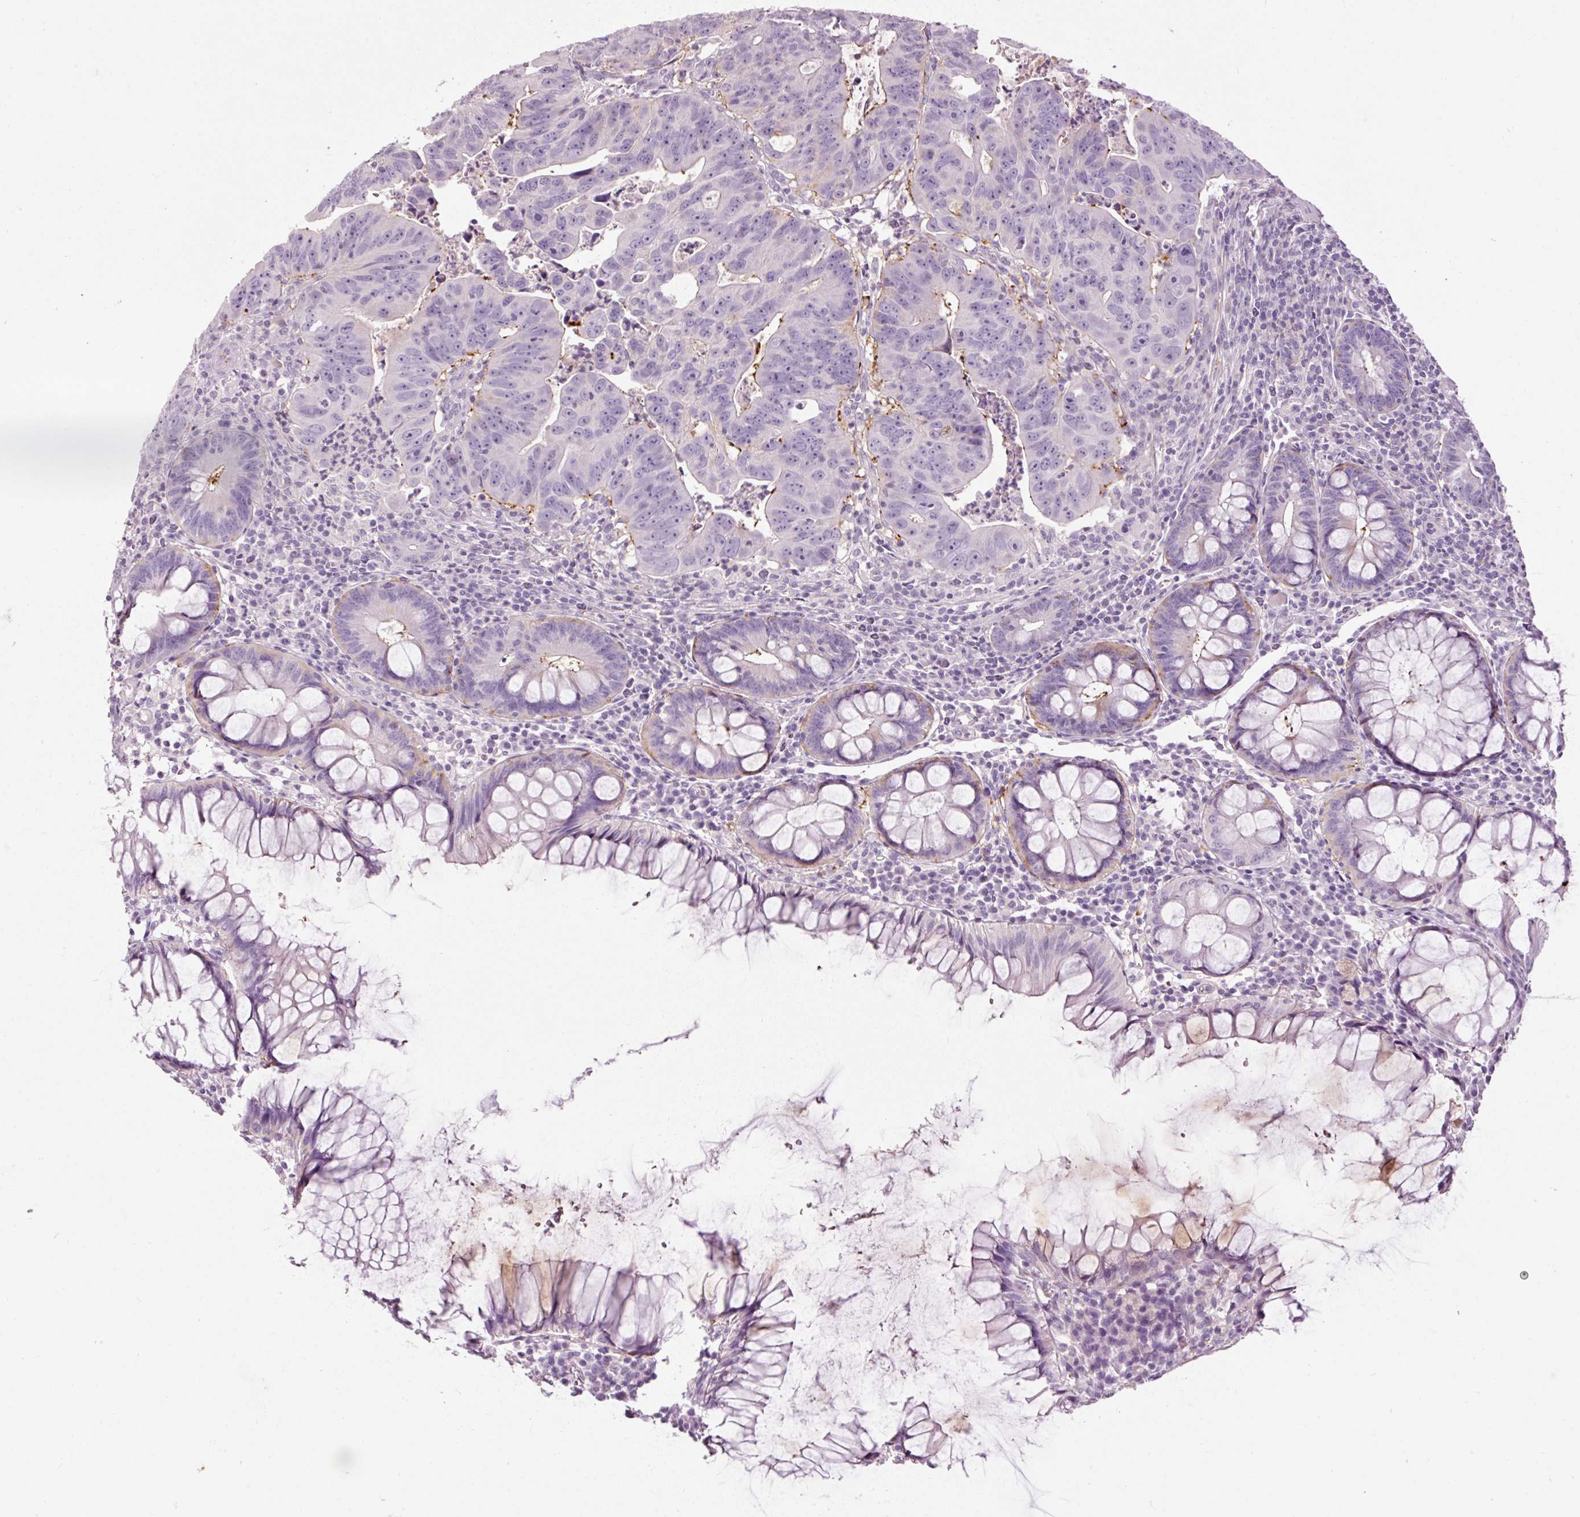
{"staining": {"intensity": "negative", "quantity": "none", "location": "none"}, "tissue": "colorectal cancer", "cell_type": "Tumor cells", "image_type": "cancer", "snomed": [{"axis": "morphology", "description": "Adenocarcinoma, NOS"}, {"axis": "topography", "description": "Rectum"}], "caption": "Tumor cells show no significant protein staining in colorectal adenocarcinoma.", "gene": "MUC5AC", "patient": {"sex": "male", "age": 69}}